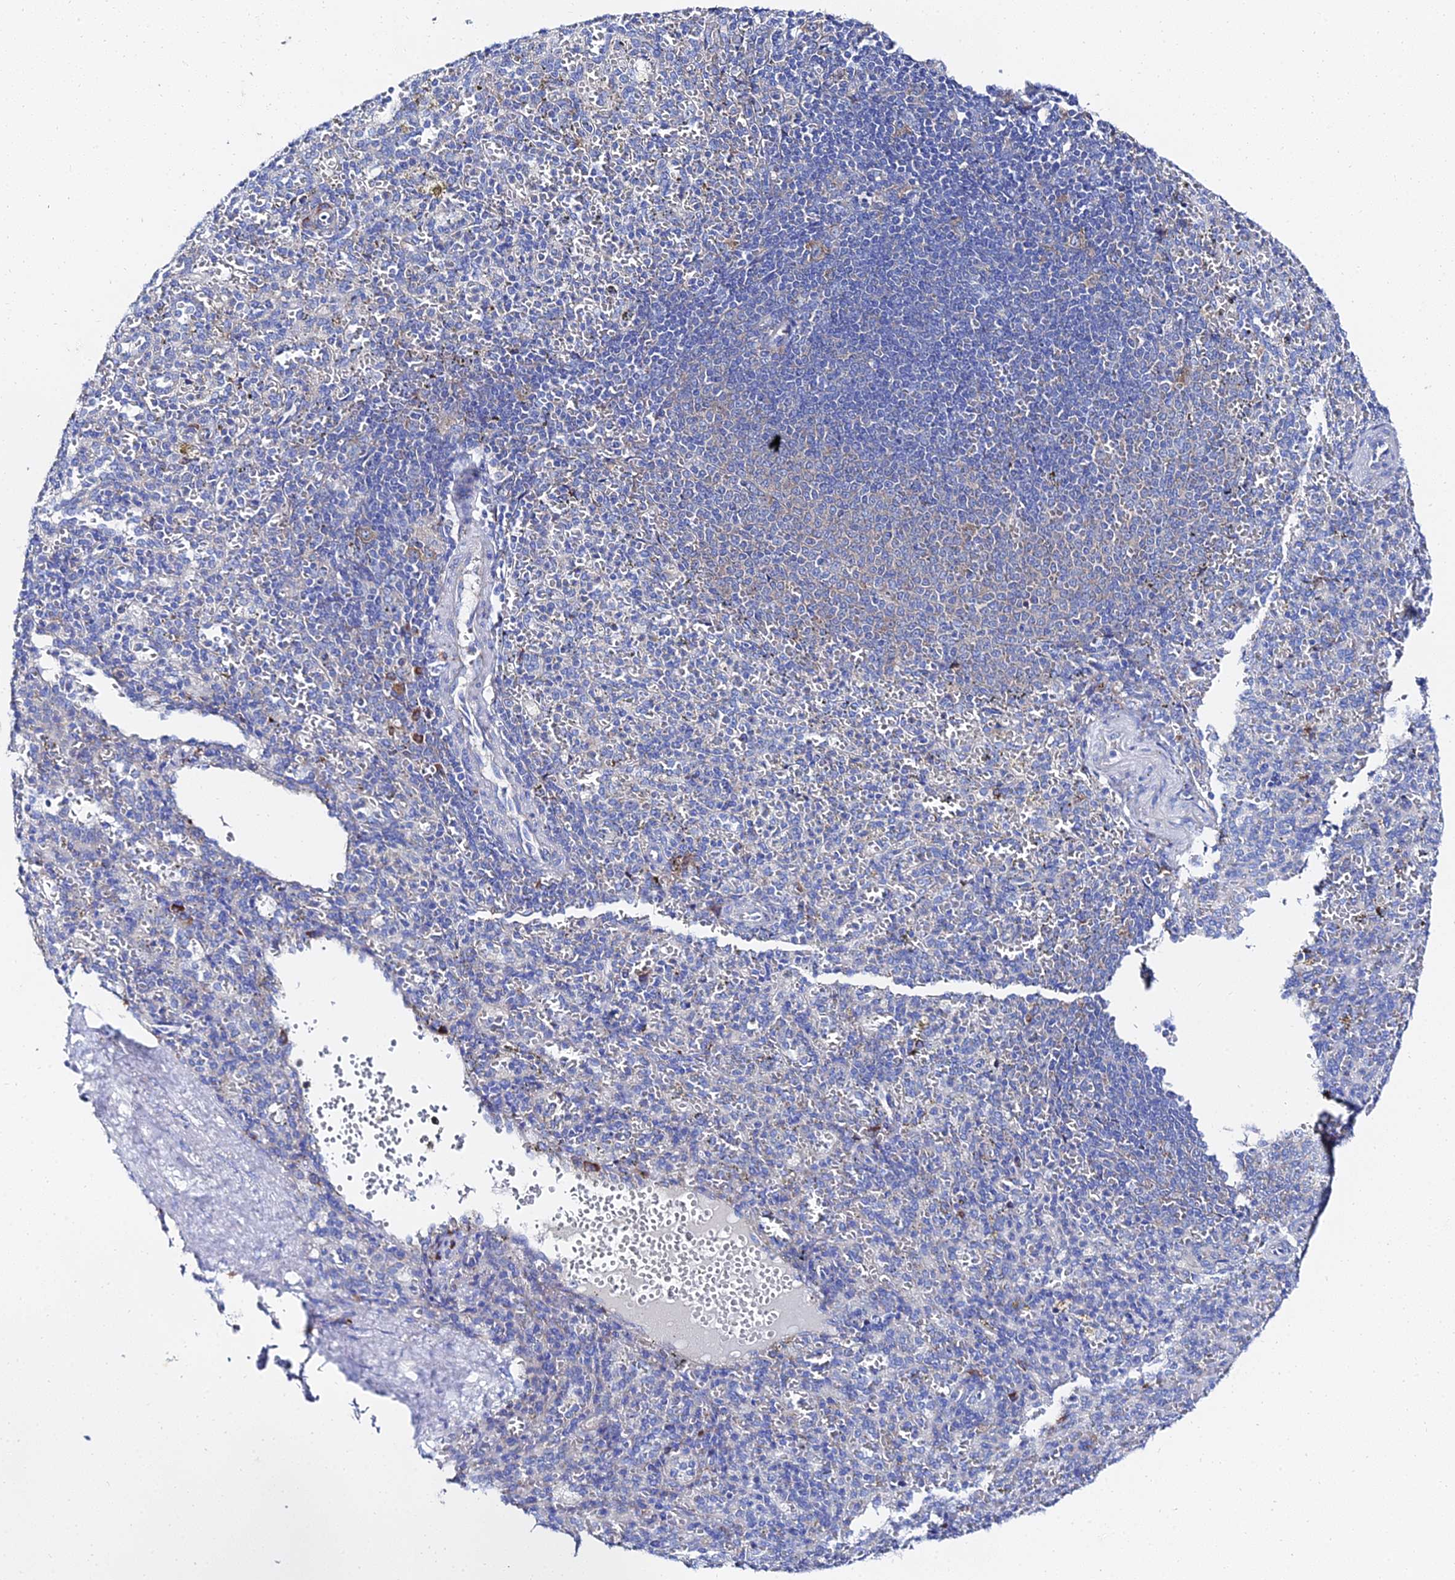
{"staining": {"intensity": "strong", "quantity": "<25%", "location": "cytoplasmic/membranous"}, "tissue": "spleen", "cell_type": "Cells in white pulp", "image_type": "normal", "snomed": [{"axis": "morphology", "description": "Normal tissue, NOS"}, {"axis": "topography", "description": "Spleen"}], "caption": "Immunohistochemical staining of unremarkable human spleen reveals strong cytoplasmic/membranous protein staining in about <25% of cells in white pulp.", "gene": "PTTG1", "patient": {"sex": "female", "age": 21}}